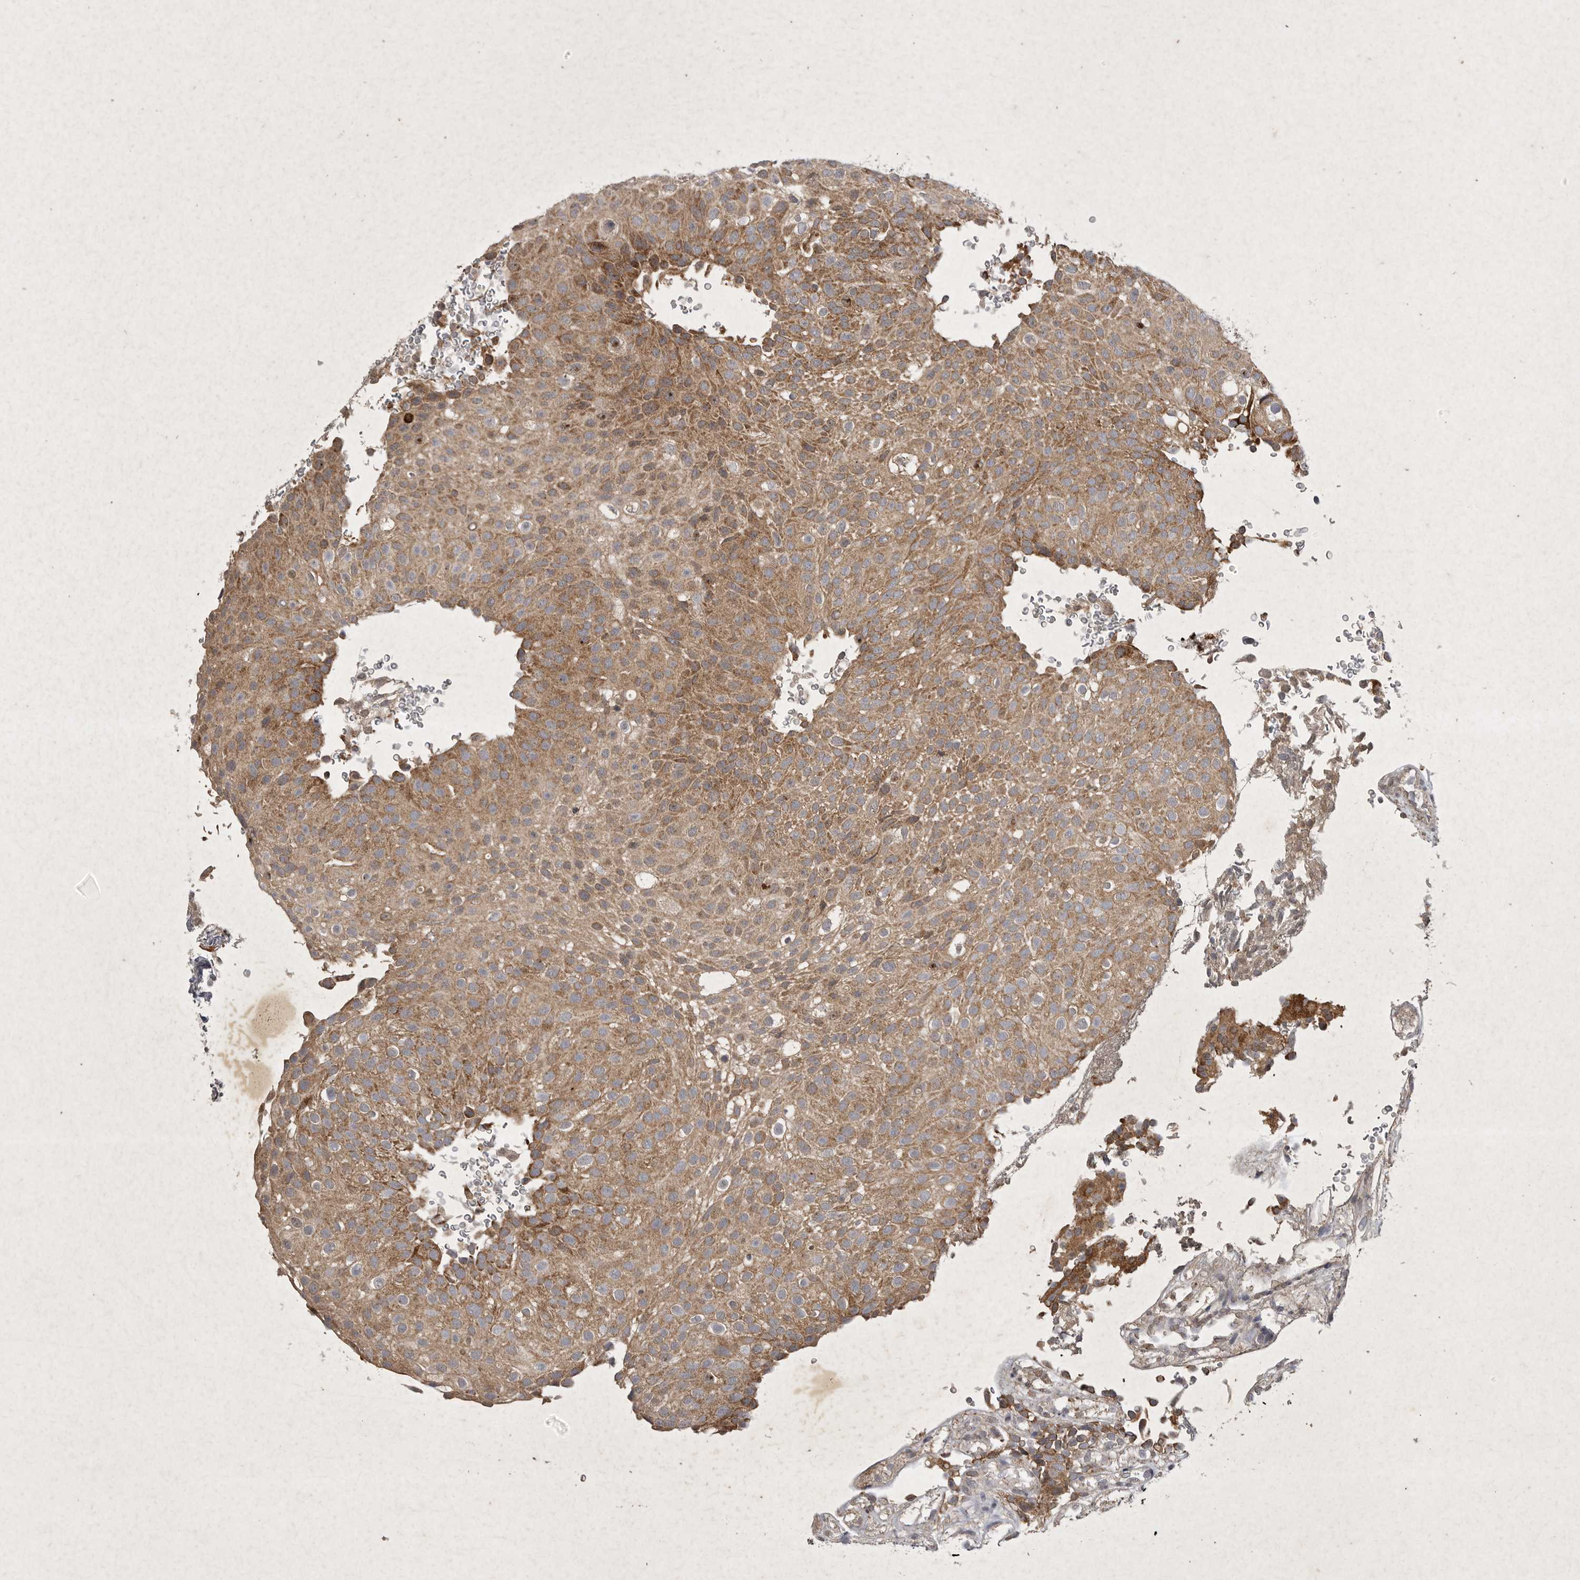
{"staining": {"intensity": "moderate", "quantity": ">75%", "location": "cytoplasmic/membranous"}, "tissue": "urothelial cancer", "cell_type": "Tumor cells", "image_type": "cancer", "snomed": [{"axis": "morphology", "description": "Urothelial carcinoma, Low grade"}, {"axis": "topography", "description": "Urinary bladder"}], "caption": "About >75% of tumor cells in urothelial cancer demonstrate moderate cytoplasmic/membranous protein expression as visualized by brown immunohistochemical staining.", "gene": "DDR1", "patient": {"sex": "male", "age": 78}}